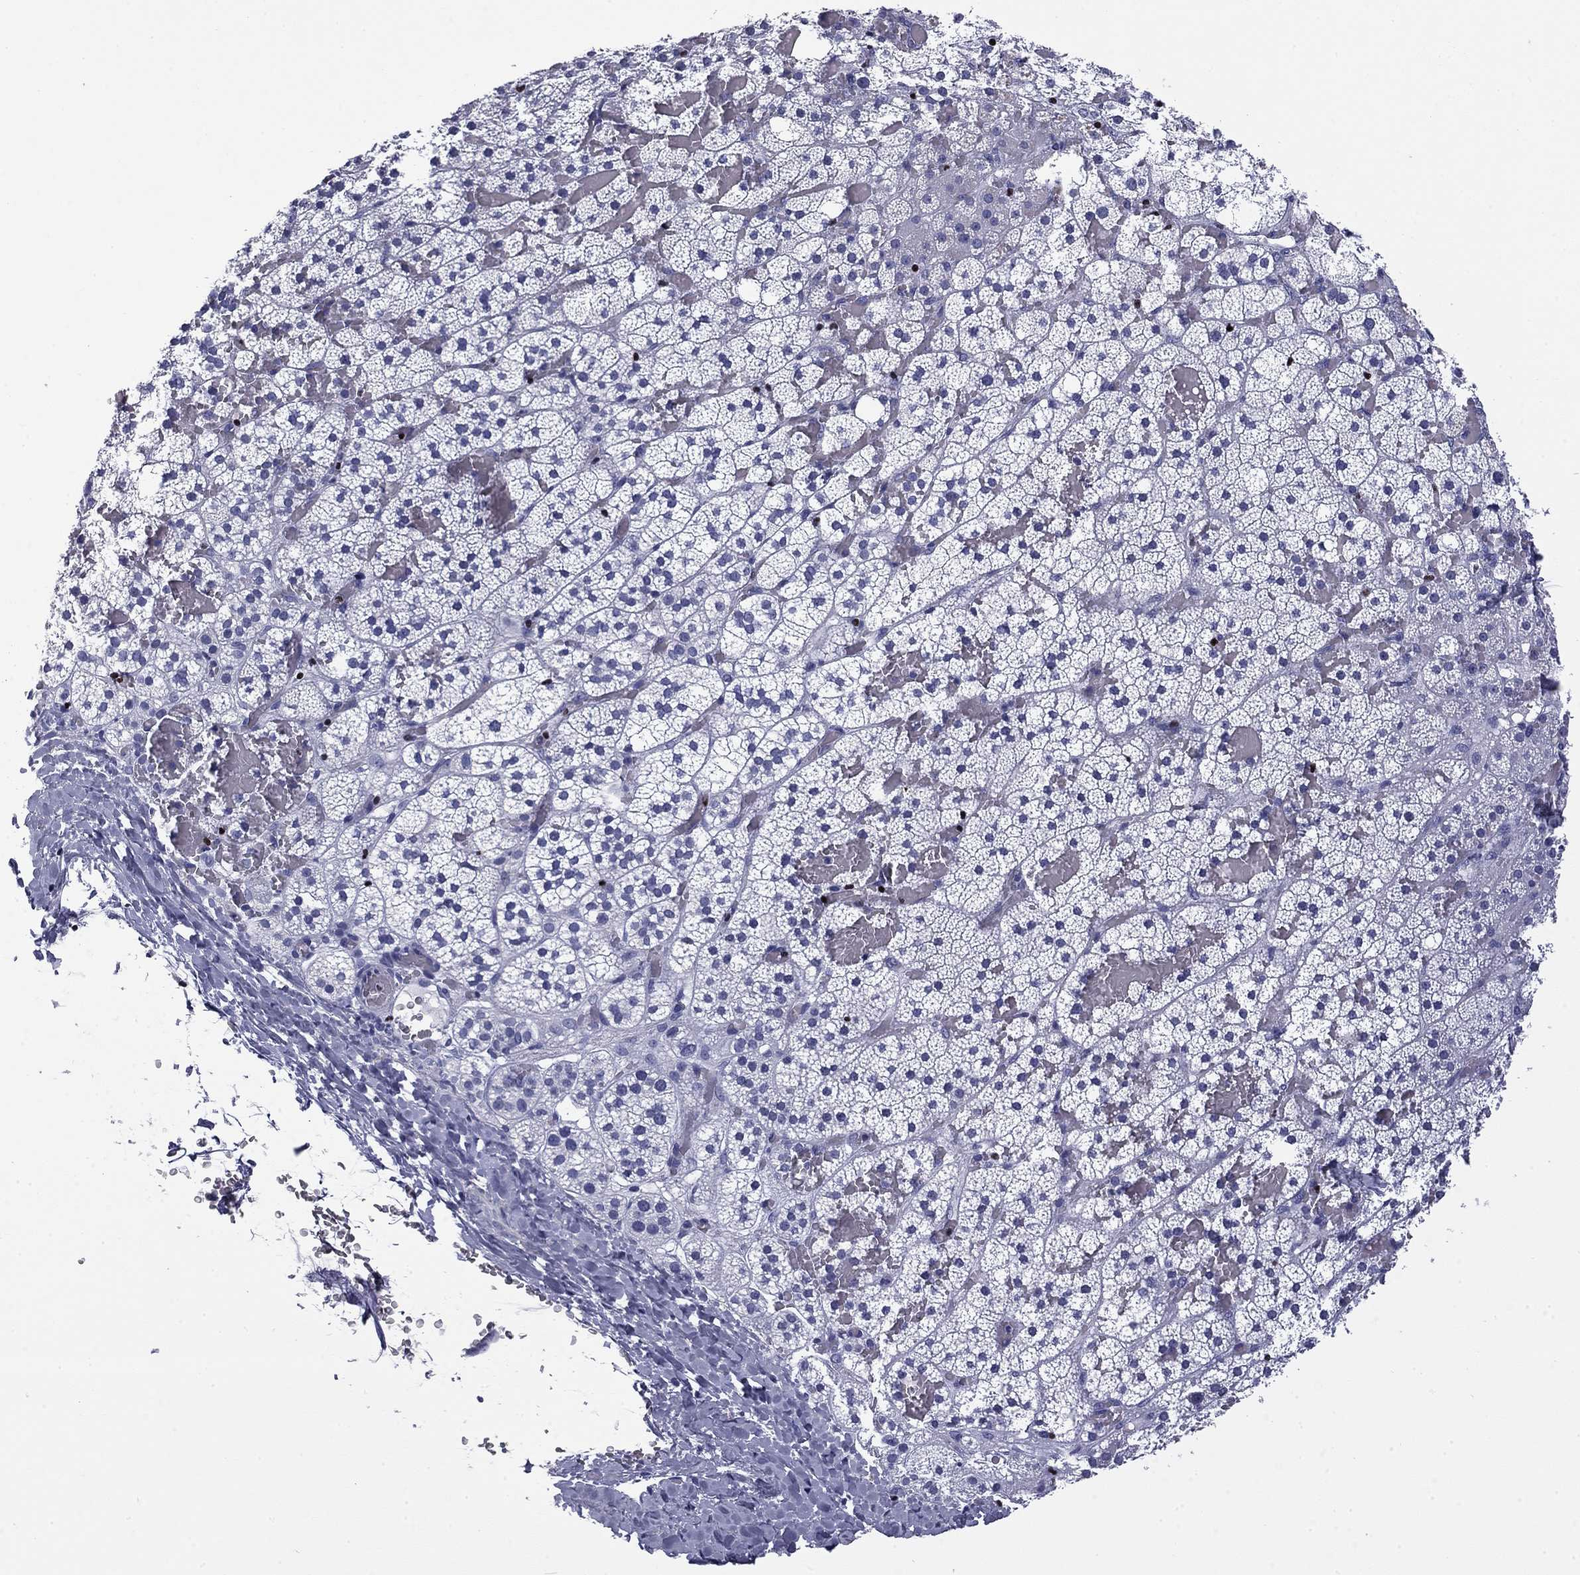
{"staining": {"intensity": "negative", "quantity": "none", "location": "none"}, "tissue": "adrenal gland", "cell_type": "Glandular cells", "image_type": "normal", "snomed": [{"axis": "morphology", "description": "Normal tissue, NOS"}, {"axis": "topography", "description": "Adrenal gland"}], "caption": "Adrenal gland stained for a protein using immunohistochemistry displays no expression glandular cells.", "gene": "IKZF3", "patient": {"sex": "male", "age": 53}}